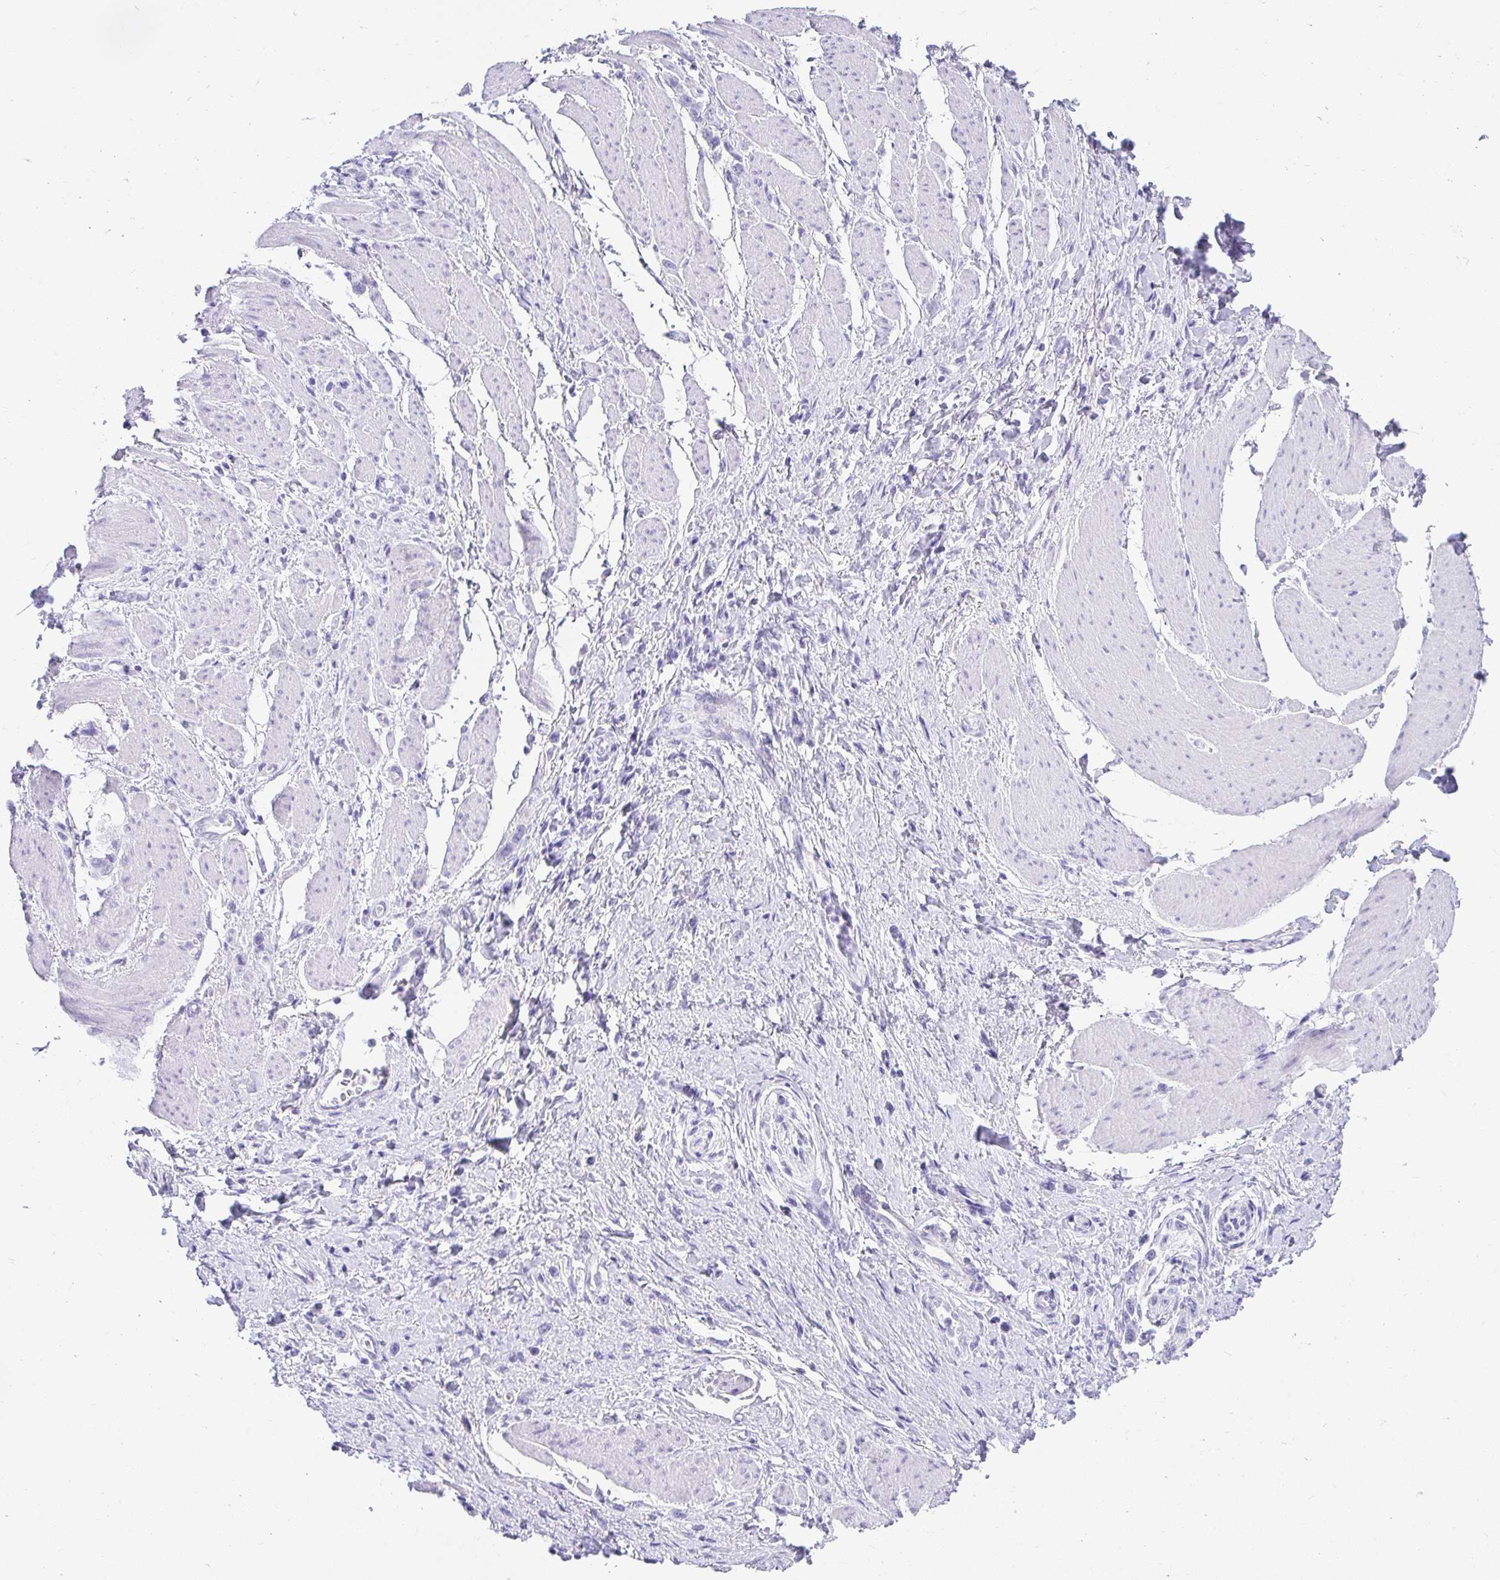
{"staining": {"intensity": "negative", "quantity": "none", "location": "none"}, "tissue": "stomach cancer", "cell_type": "Tumor cells", "image_type": "cancer", "snomed": [{"axis": "morphology", "description": "Adenocarcinoma, NOS"}, {"axis": "topography", "description": "Stomach"}], "caption": "This photomicrograph is of stomach adenocarcinoma stained with immunohistochemistry to label a protein in brown with the nuclei are counter-stained blue. There is no positivity in tumor cells. The staining was performed using DAB (3,3'-diaminobenzidine) to visualize the protein expression in brown, while the nuclei were stained in blue with hematoxylin (Magnification: 20x).", "gene": "CHAT", "patient": {"sex": "female", "age": 65}}